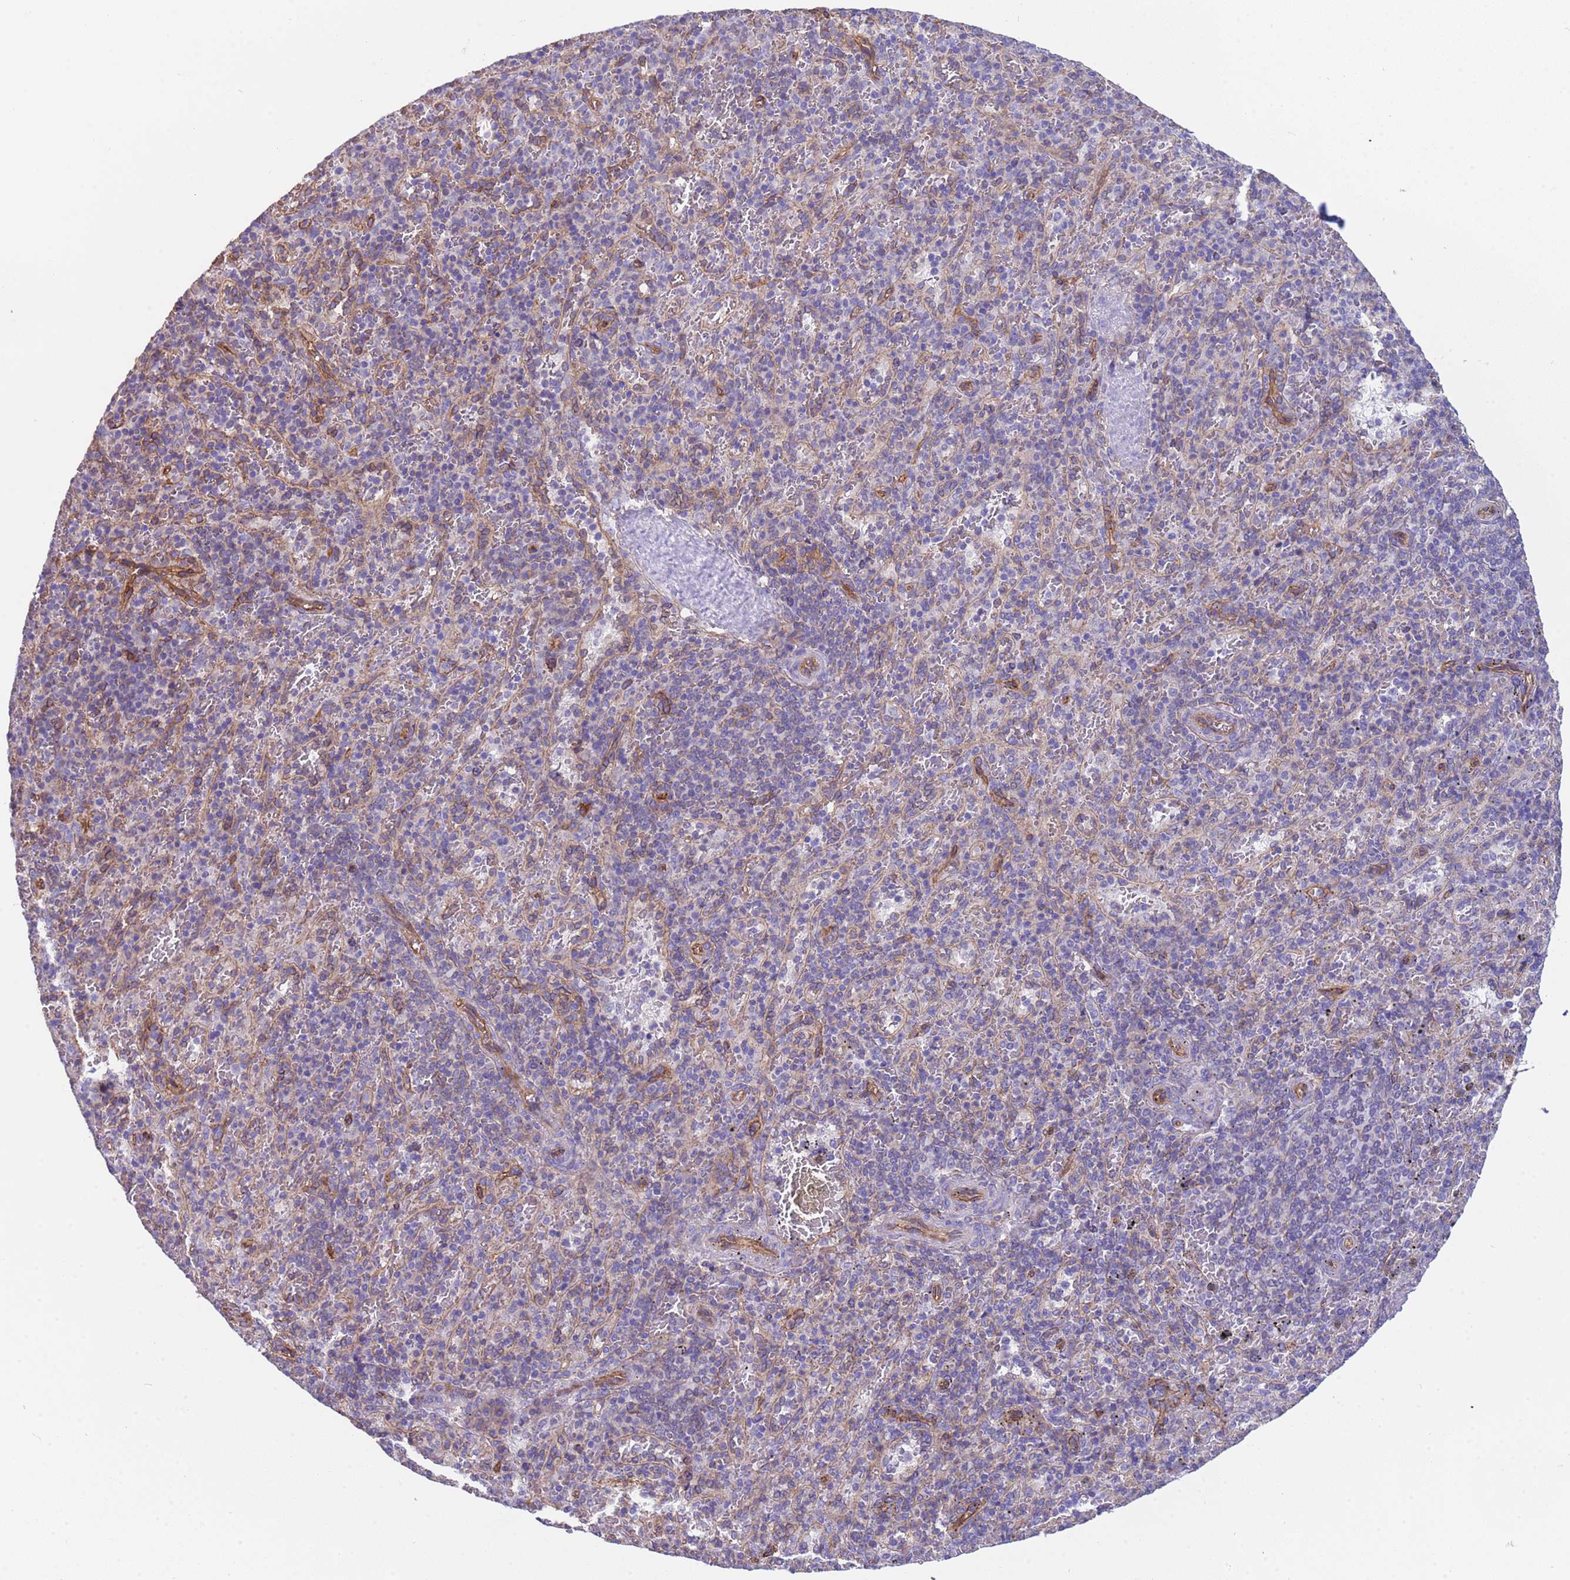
{"staining": {"intensity": "negative", "quantity": "none", "location": "none"}, "tissue": "spleen", "cell_type": "Cells in red pulp", "image_type": "normal", "snomed": [{"axis": "morphology", "description": "Normal tissue, NOS"}, {"axis": "topography", "description": "Spleen"}], "caption": "Cells in red pulp are negative for brown protein staining in benign spleen. The staining is performed using DAB brown chromogen with nuclei counter-stained in using hematoxylin.", "gene": "ZNF248", "patient": {"sex": "male", "age": 82}}